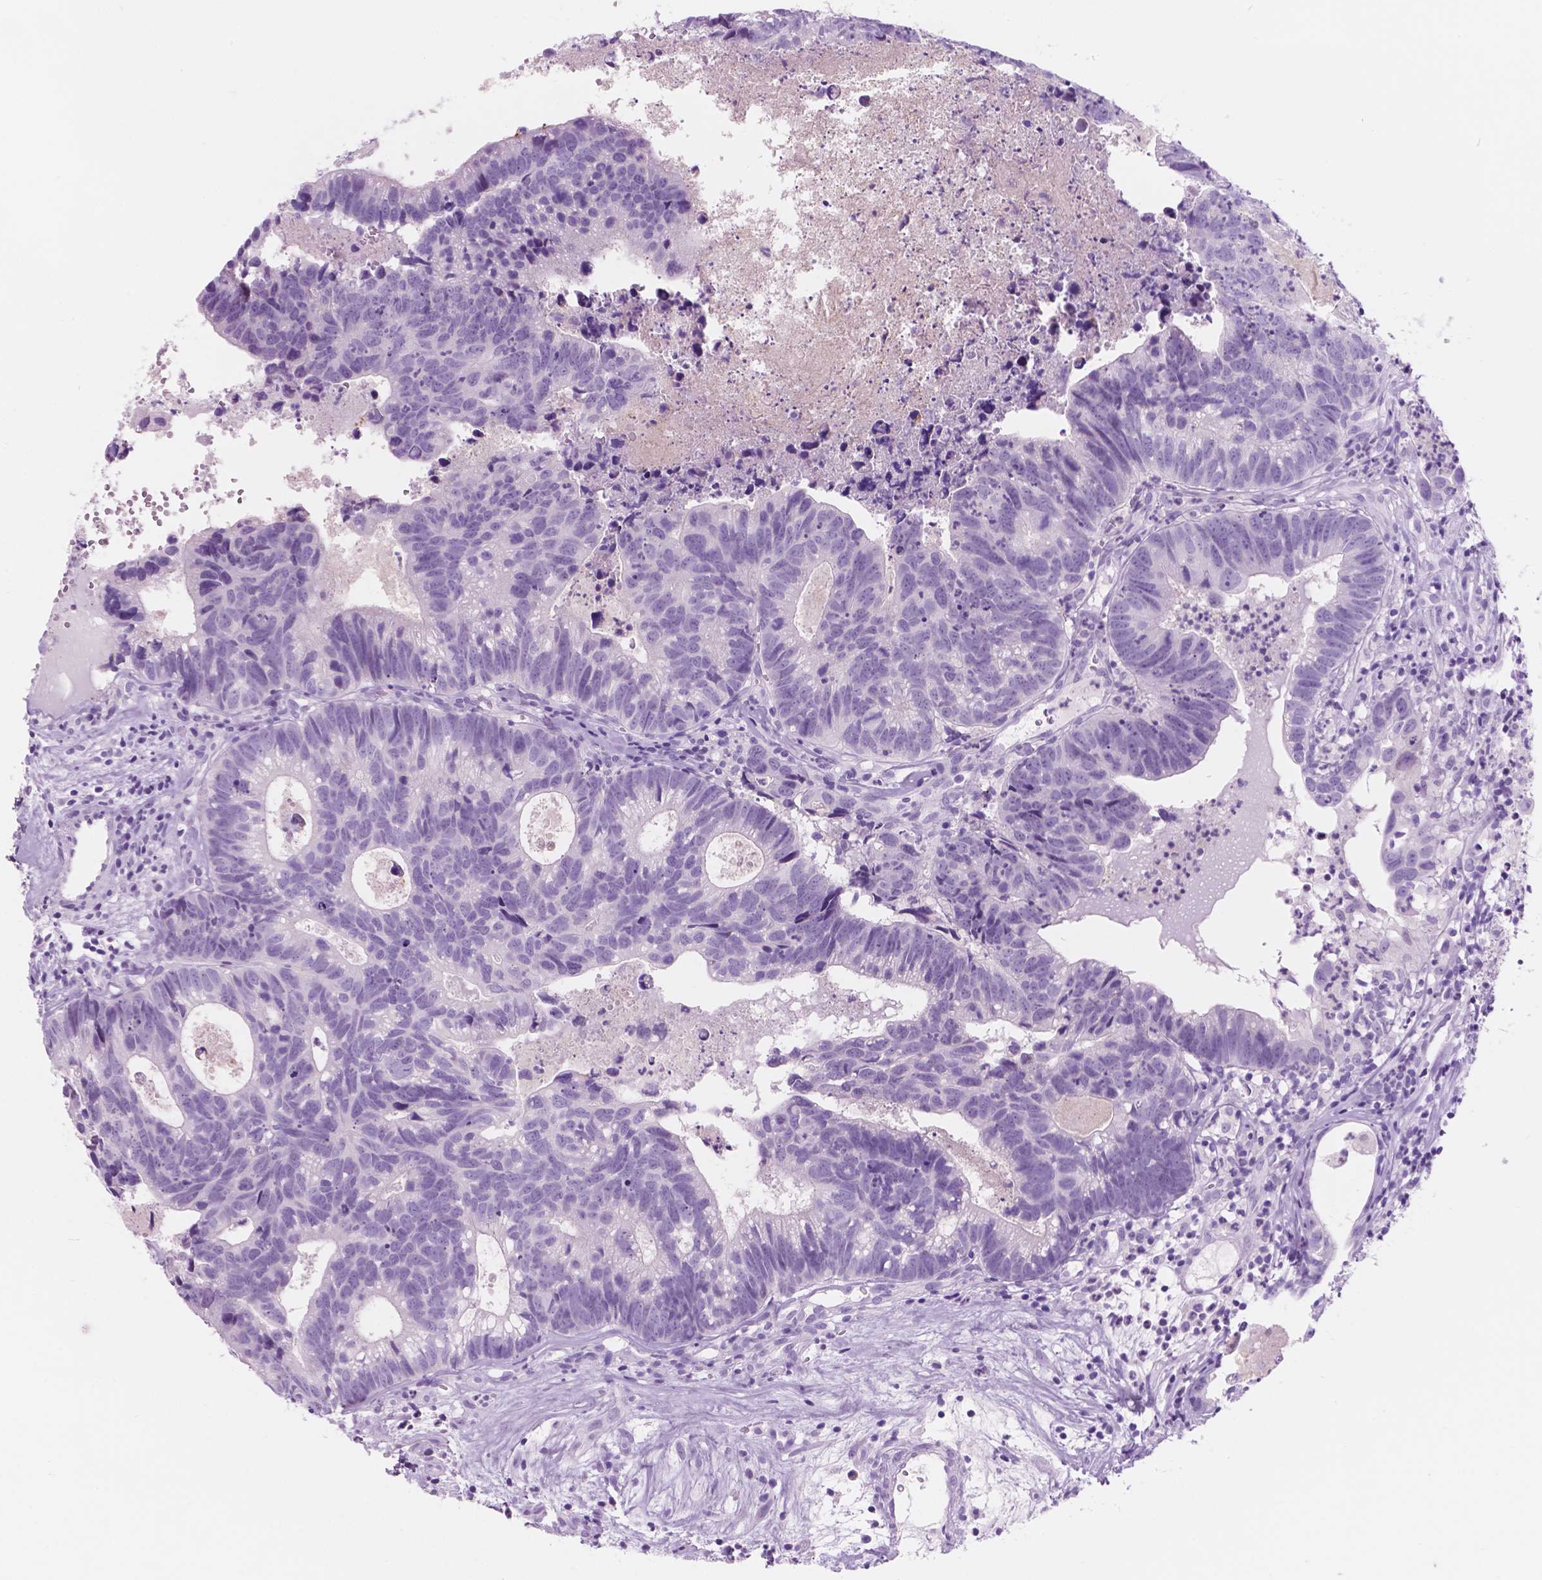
{"staining": {"intensity": "negative", "quantity": "none", "location": "none"}, "tissue": "head and neck cancer", "cell_type": "Tumor cells", "image_type": "cancer", "snomed": [{"axis": "morphology", "description": "Adenocarcinoma, NOS"}, {"axis": "topography", "description": "Head-Neck"}], "caption": "This is a histopathology image of immunohistochemistry (IHC) staining of head and neck adenocarcinoma, which shows no expression in tumor cells.", "gene": "CUZD1", "patient": {"sex": "male", "age": 62}}